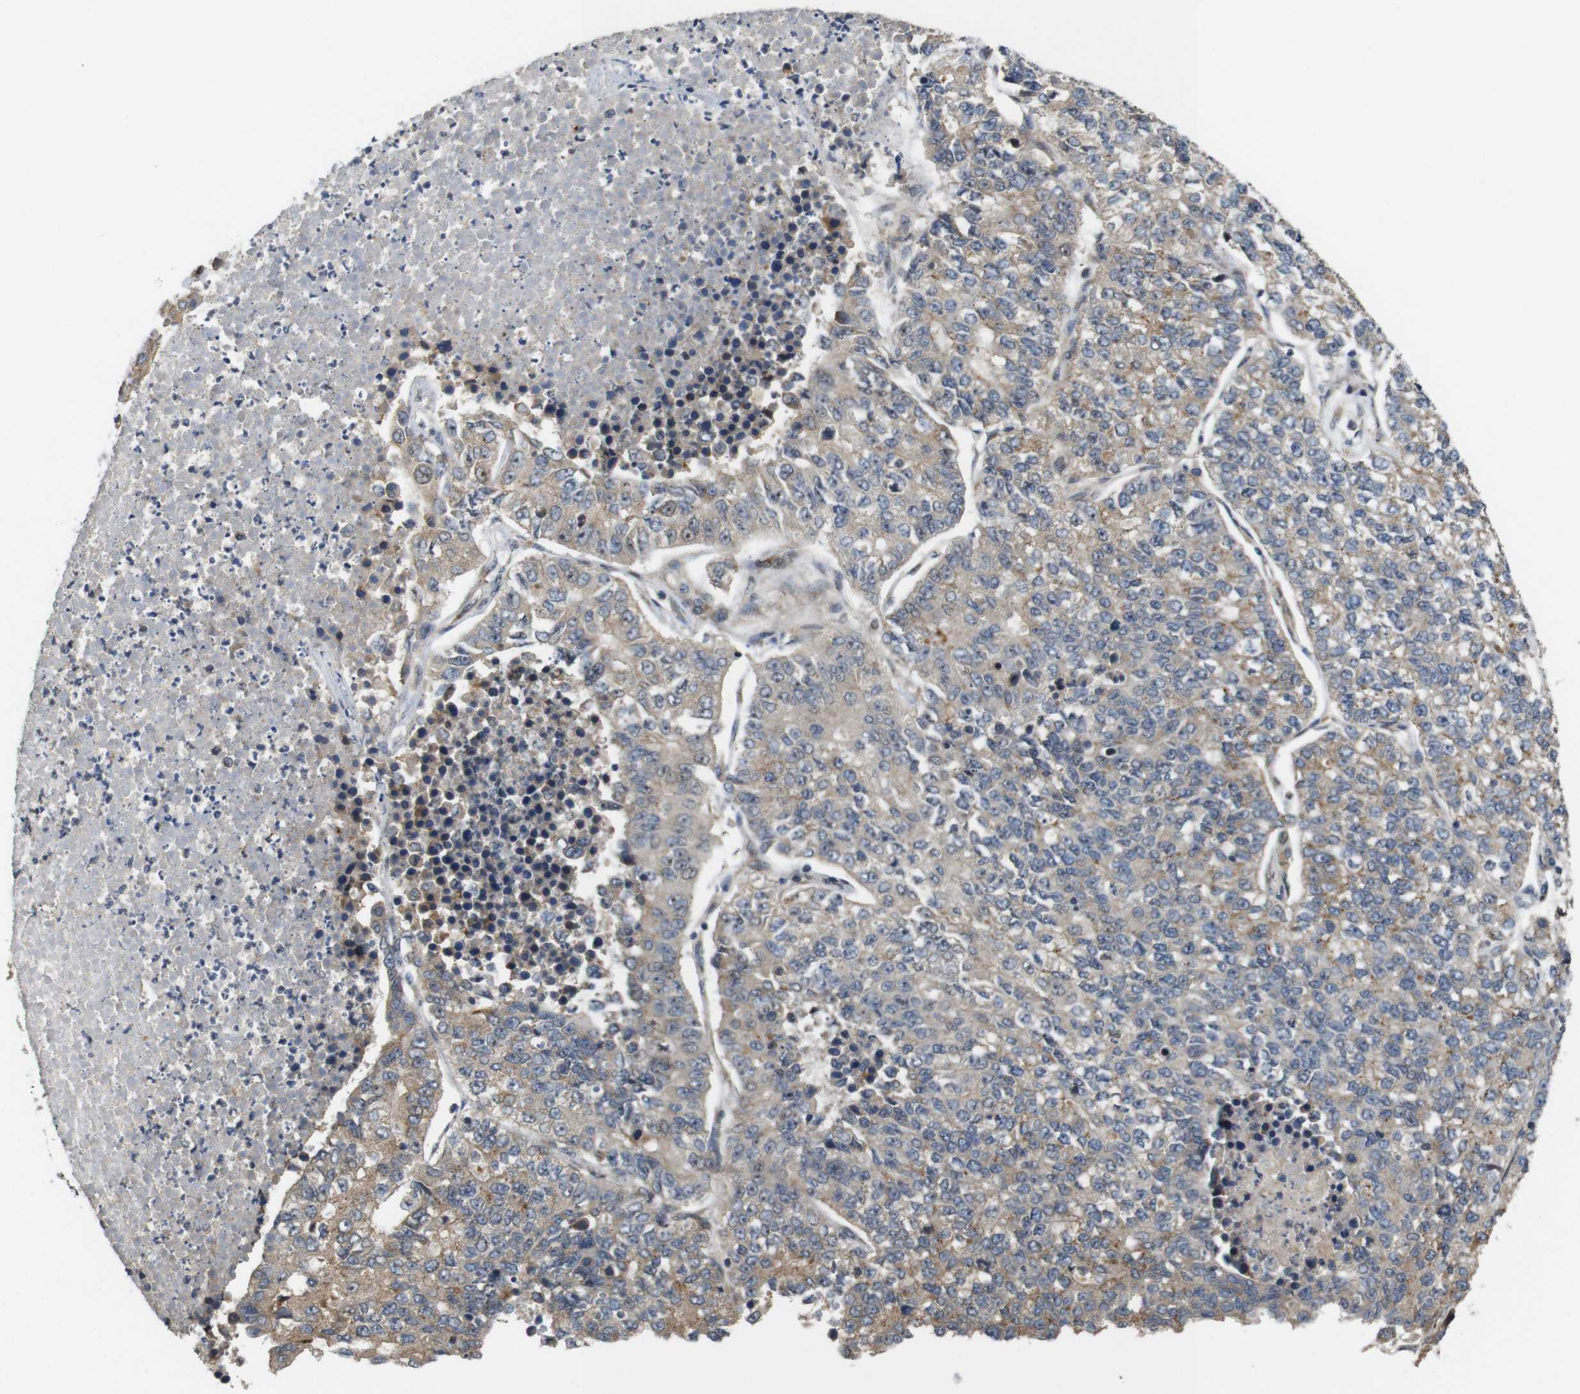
{"staining": {"intensity": "weak", "quantity": ">75%", "location": "cytoplasmic/membranous"}, "tissue": "lung cancer", "cell_type": "Tumor cells", "image_type": "cancer", "snomed": [{"axis": "morphology", "description": "Adenocarcinoma, NOS"}, {"axis": "topography", "description": "Lung"}], "caption": "This histopathology image demonstrates lung adenocarcinoma stained with IHC to label a protein in brown. The cytoplasmic/membranous of tumor cells show weak positivity for the protein. Nuclei are counter-stained blue.", "gene": "EFCAB14", "patient": {"sex": "male", "age": 49}}